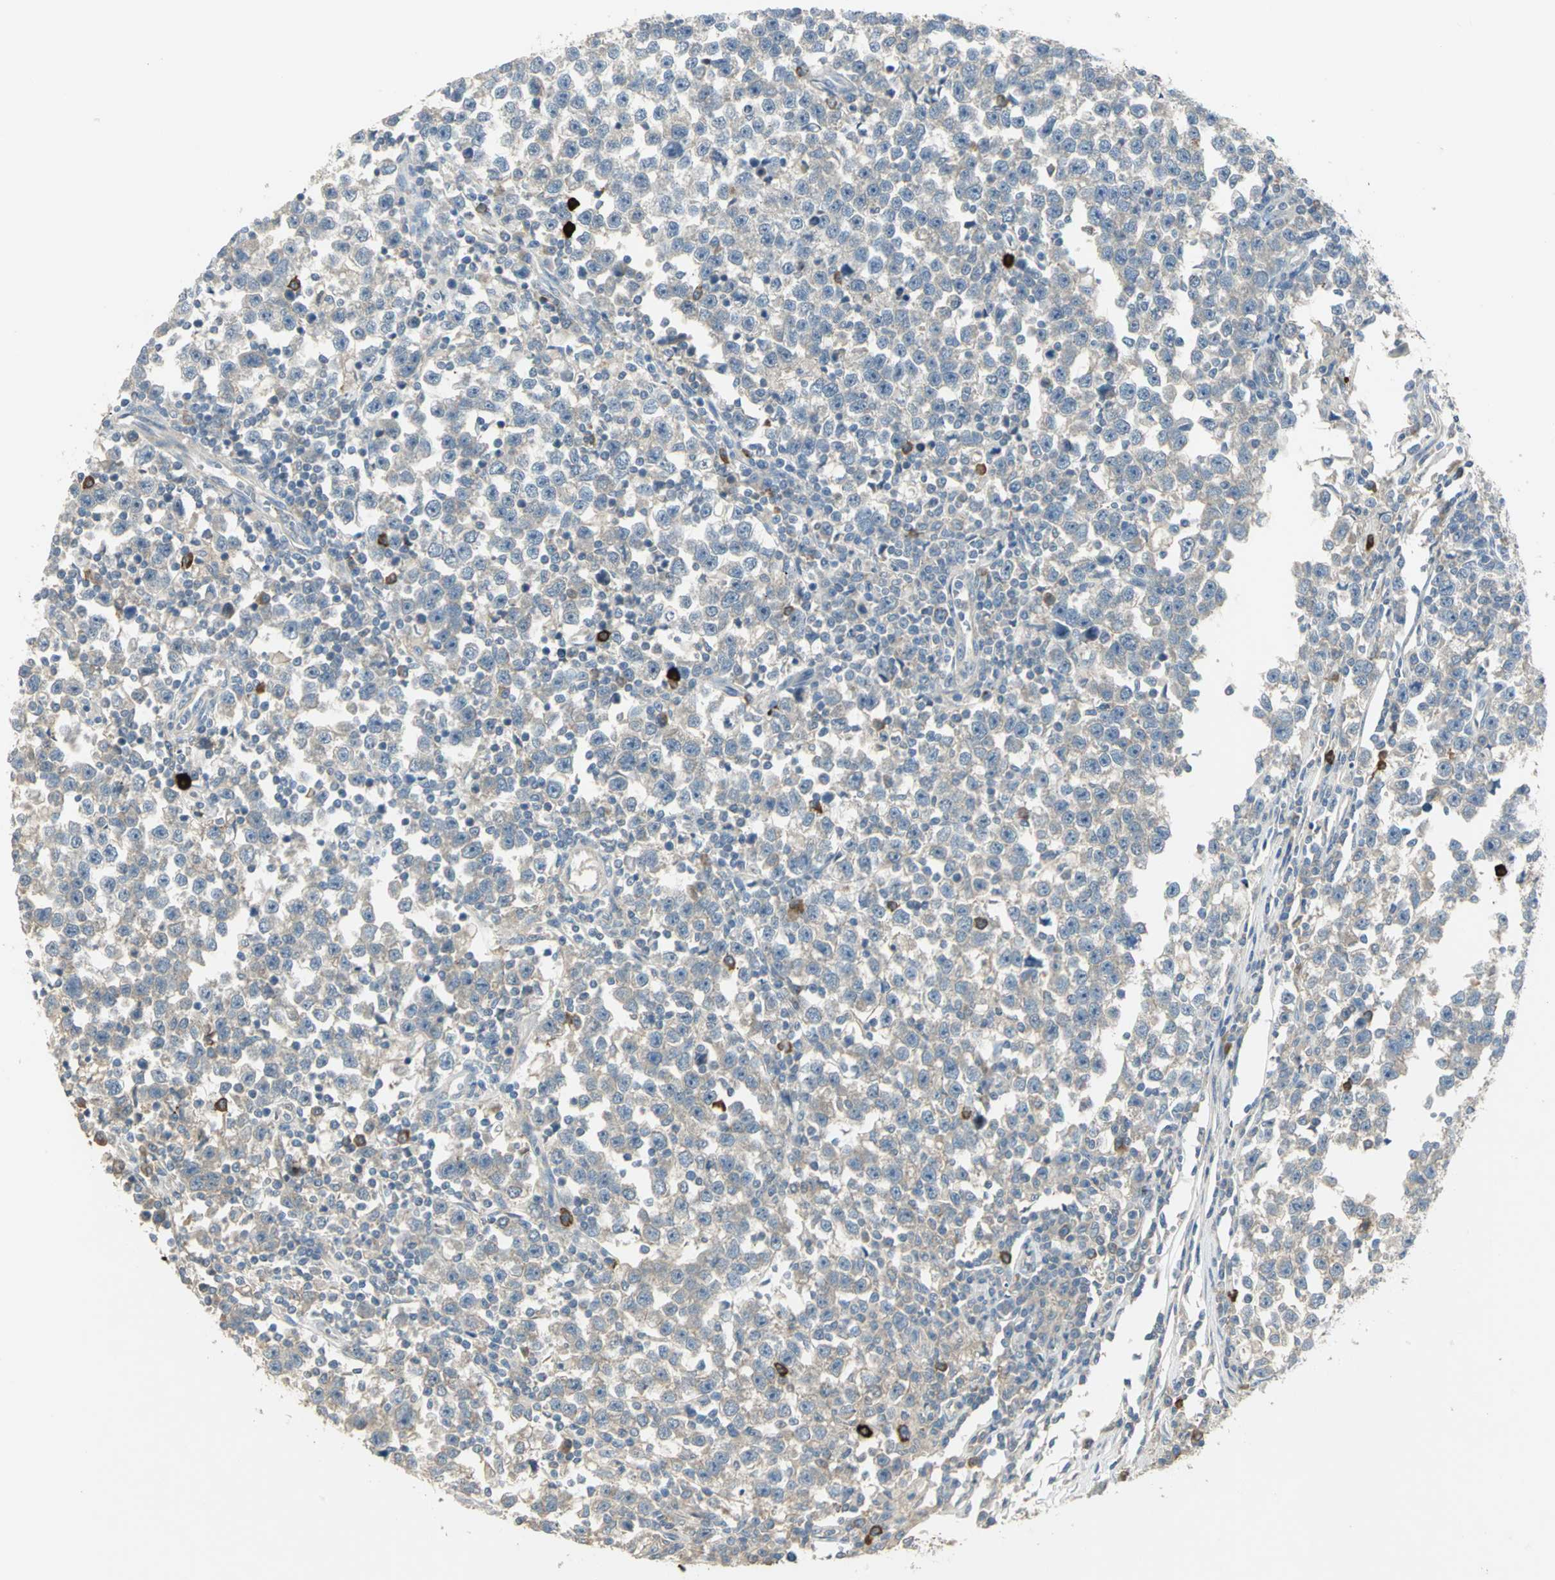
{"staining": {"intensity": "negative", "quantity": "none", "location": "none"}, "tissue": "testis cancer", "cell_type": "Tumor cells", "image_type": "cancer", "snomed": [{"axis": "morphology", "description": "Seminoma, NOS"}, {"axis": "topography", "description": "Testis"}], "caption": "A micrograph of human seminoma (testis) is negative for staining in tumor cells.", "gene": "PROC", "patient": {"sex": "male", "age": 43}}